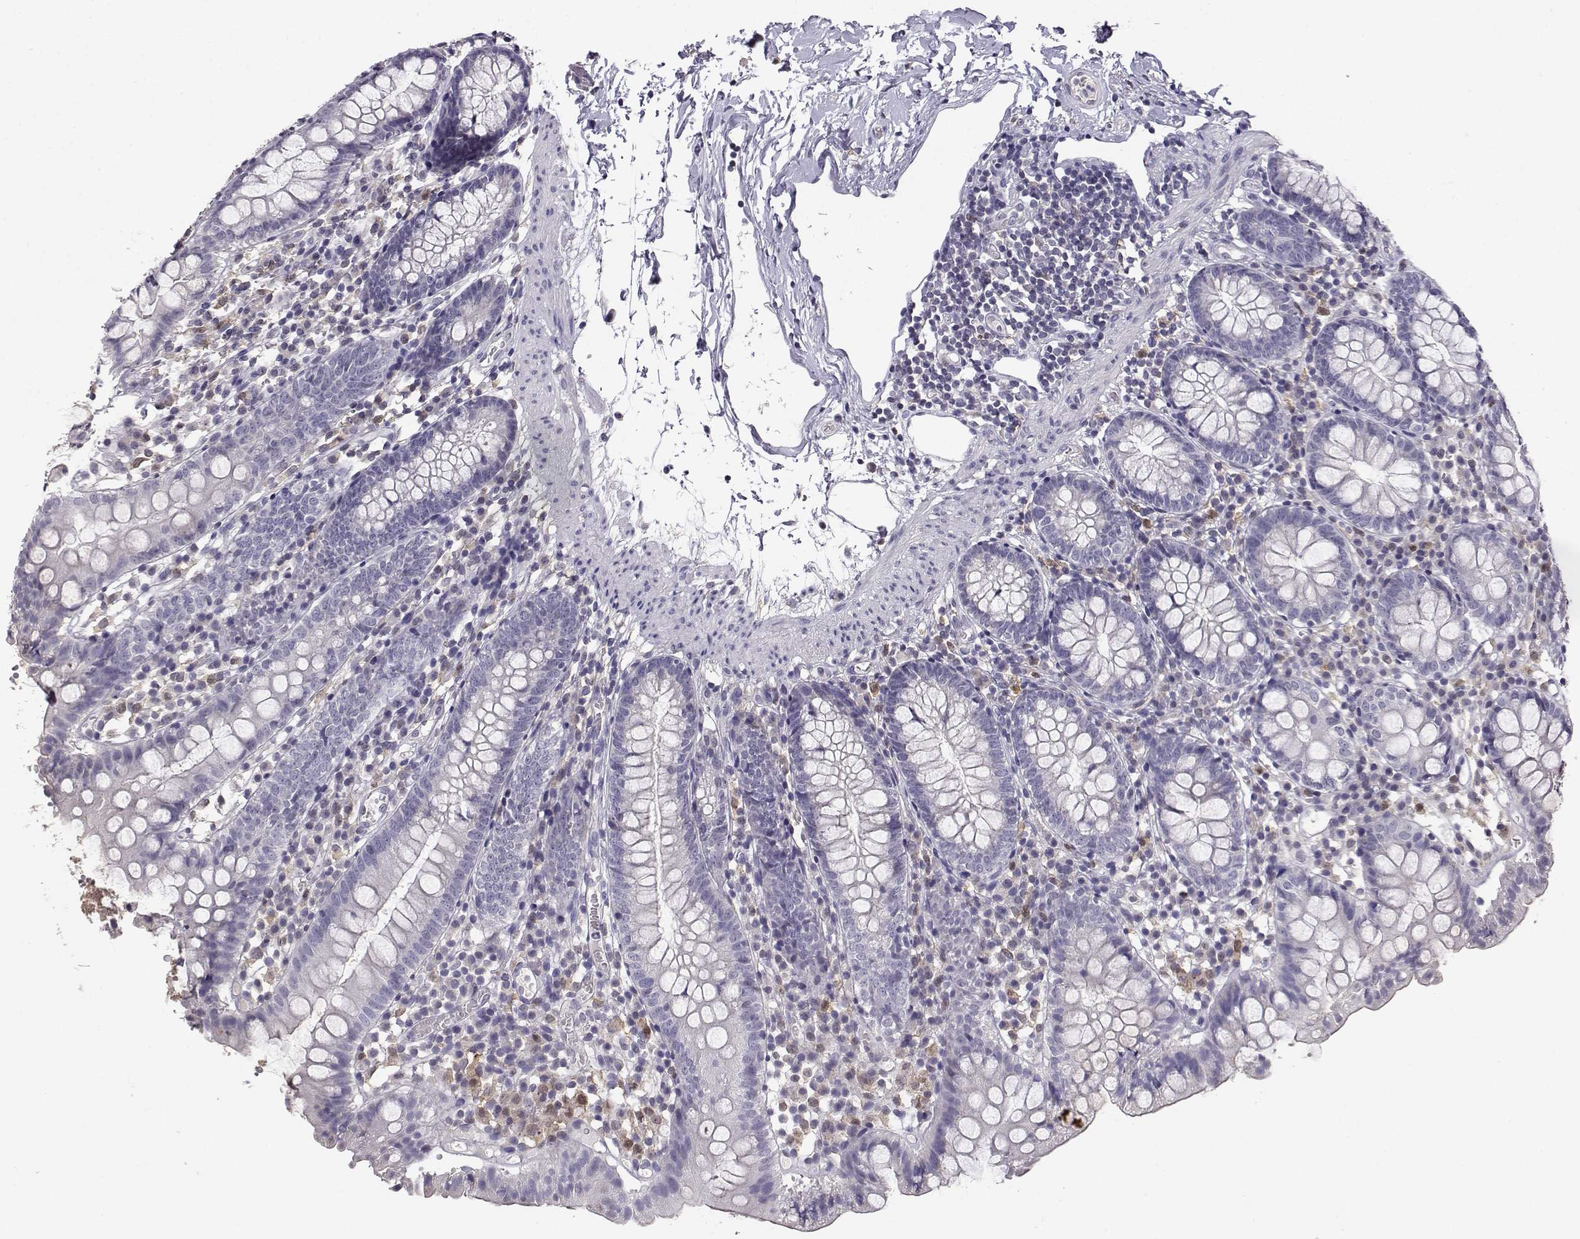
{"staining": {"intensity": "negative", "quantity": "none", "location": "none"}, "tissue": "small intestine", "cell_type": "Glandular cells", "image_type": "normal", "snomed": [{"axis": "morphology", "description": "Normal tissue, NOS"}, {"axis": "topography", "description": "Small intestine"}], "caption": "DAB (3,3'-diaminobenzidine) immunohistochemical staining of benign human small intestine displays no significant expression in glandular cells. Brightfield microscopy of IHC stained with DAB (3,3'-diaminobenzidine) (brown) and hematoxylin (blue), captured at high magnification.", "gene": "AKR1B1", "patient": {"sex": "female", "age": 90}}